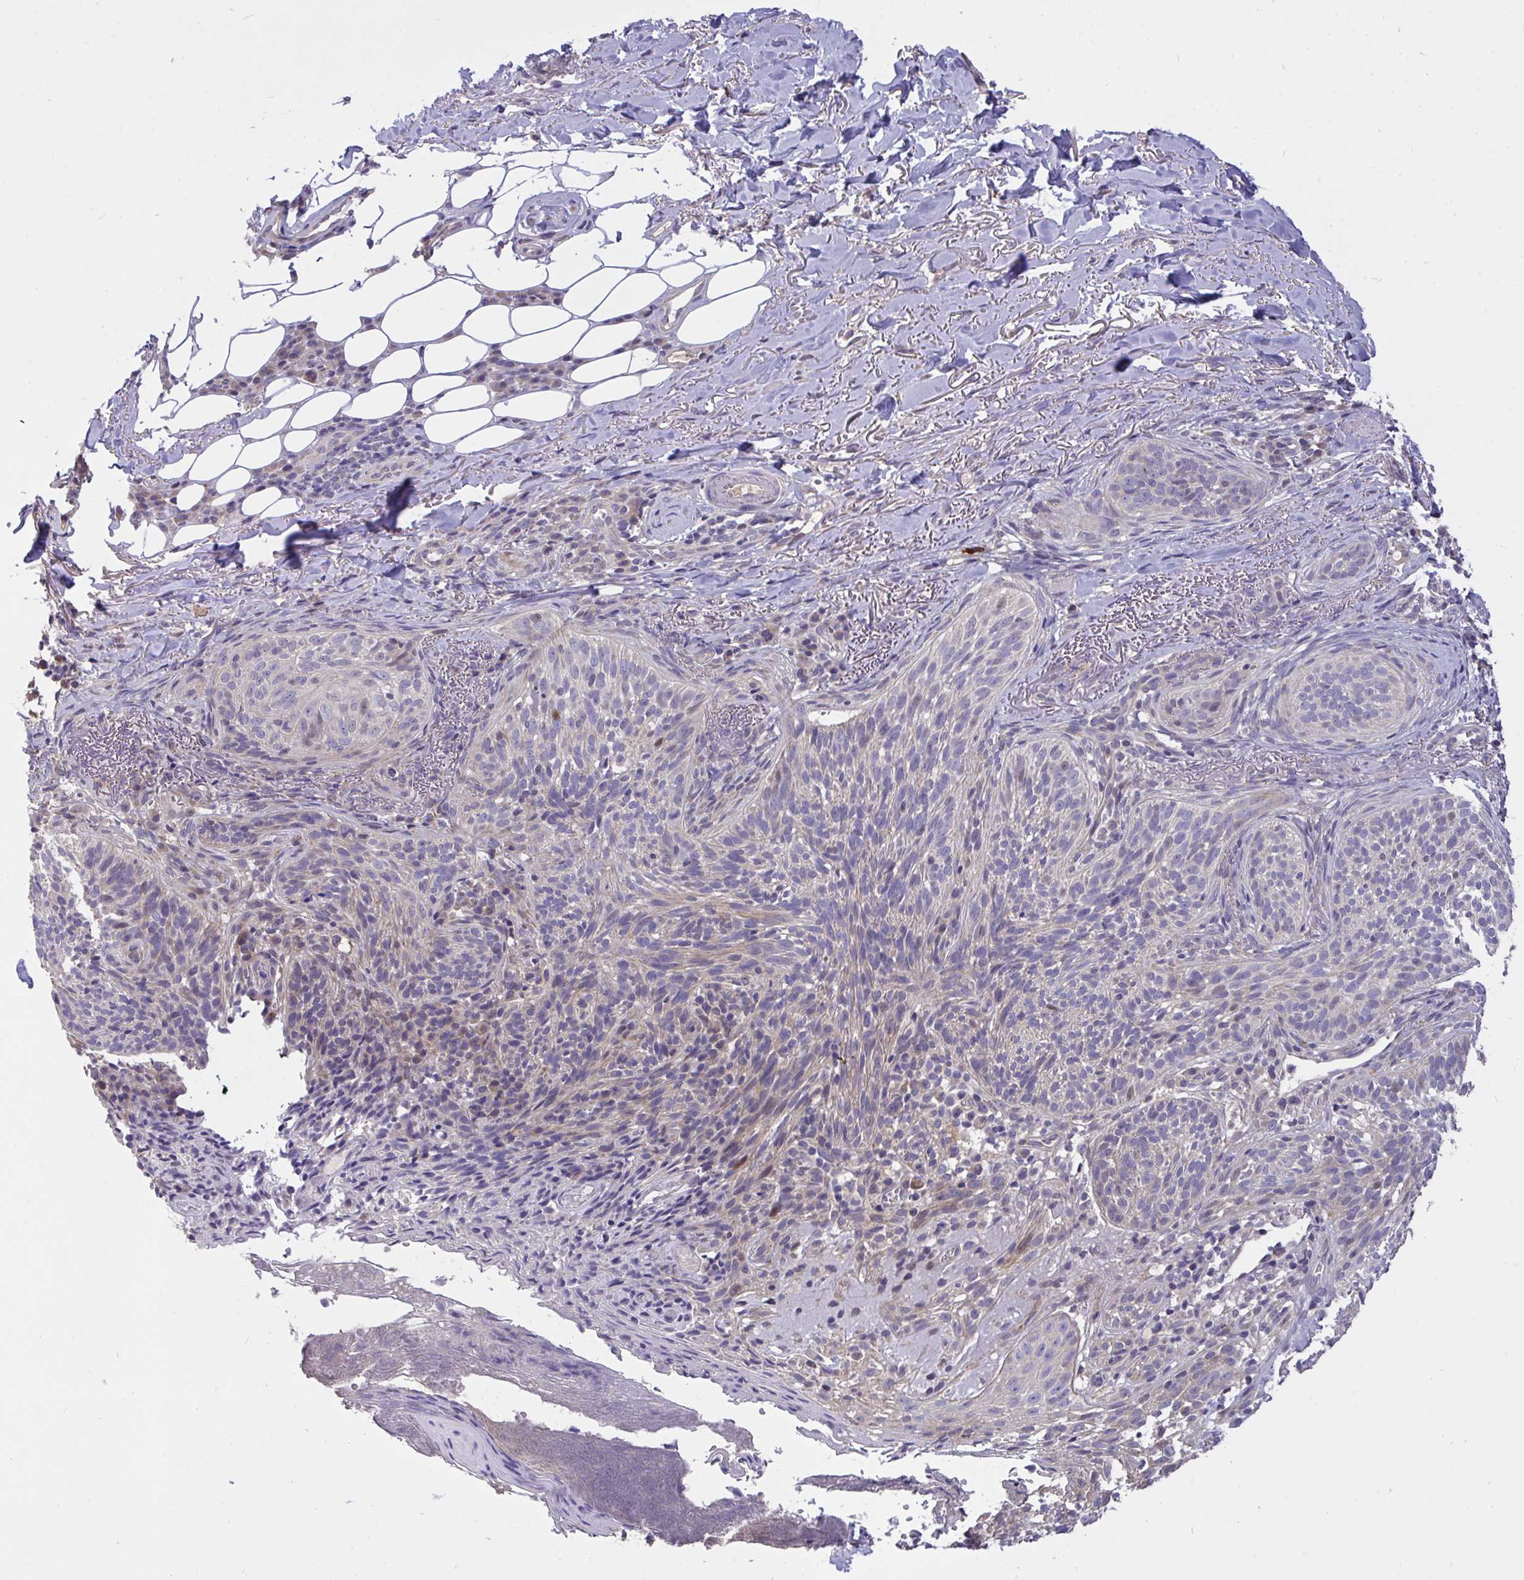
{"staining": {"intensity": "weak", "quantity": "<25%", "location": "nuclear"}, "tissue": "skin cancer", "cell_type": "Tumor cells", "image_type": "cancer", "snomed": [{"axis": "morphology", "description": "Basal cell carcinoma"}, {"axis": "topography", "description": "Skin"}, {"axis": "topography", "description": "Skin of head"}], "caption": "Immunohistochemistry histopathology image of skin cancer (basal cell carcinoma) stained for a protein (brown), which displays no staining in tumor cells.", "gene": "C19orf54", "patient": {"sex": "male", "age": 62}}